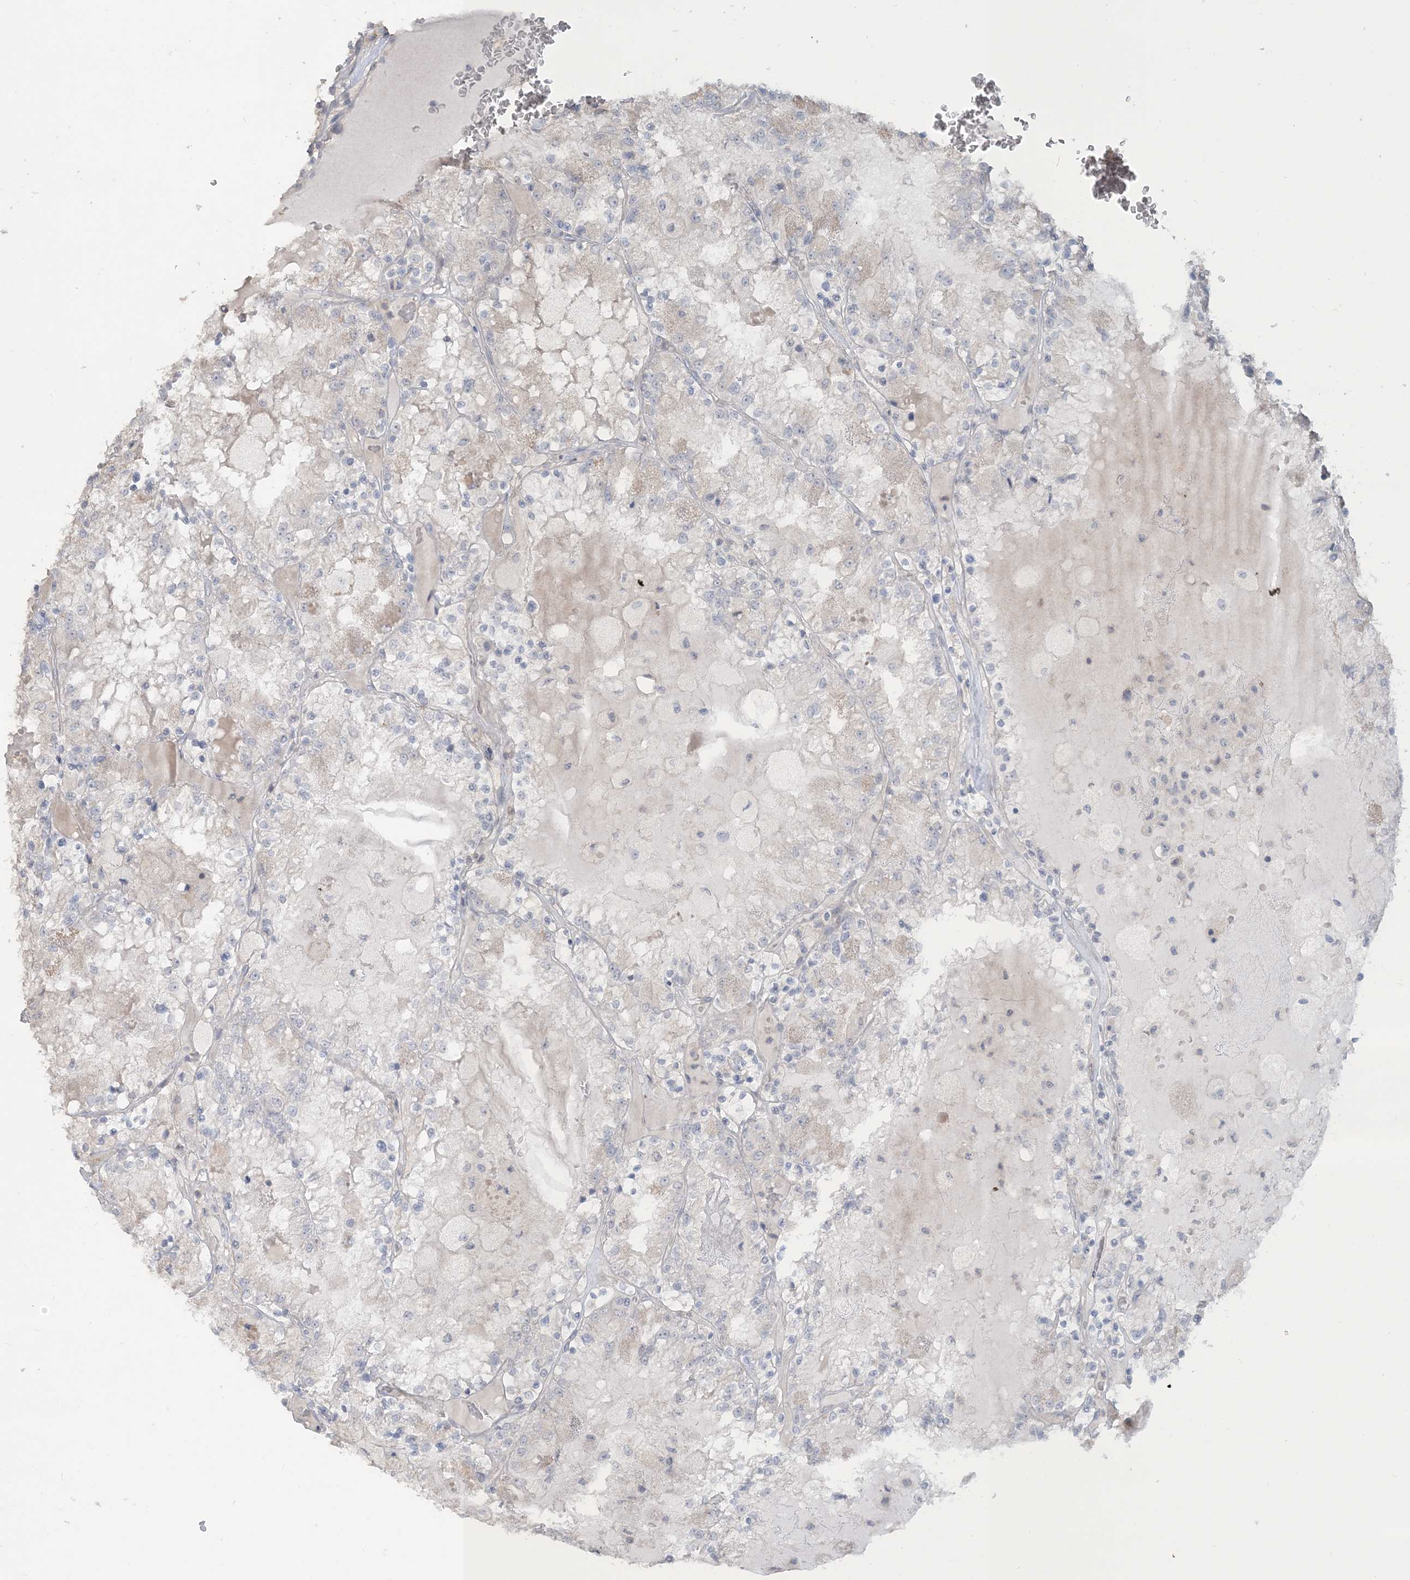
{"staining": {"intensity": "negative", "quantity": "none", "location": "none"}, "tissue": "renal cancer", "cell_type": "Tumor cells", "image_type": "cancer", "snomed": [{"axis": "morphology", "description": "Adenocarcinoma, NOS"}, {"axis": "topography", "description": "Kidney"}], "caption": "Immunohistochemistry (IHC) of human renal cancer reveals no expression in tumor cells.", "gene": "NPHS2", "patient": {"sex": "female", "age": 56}}